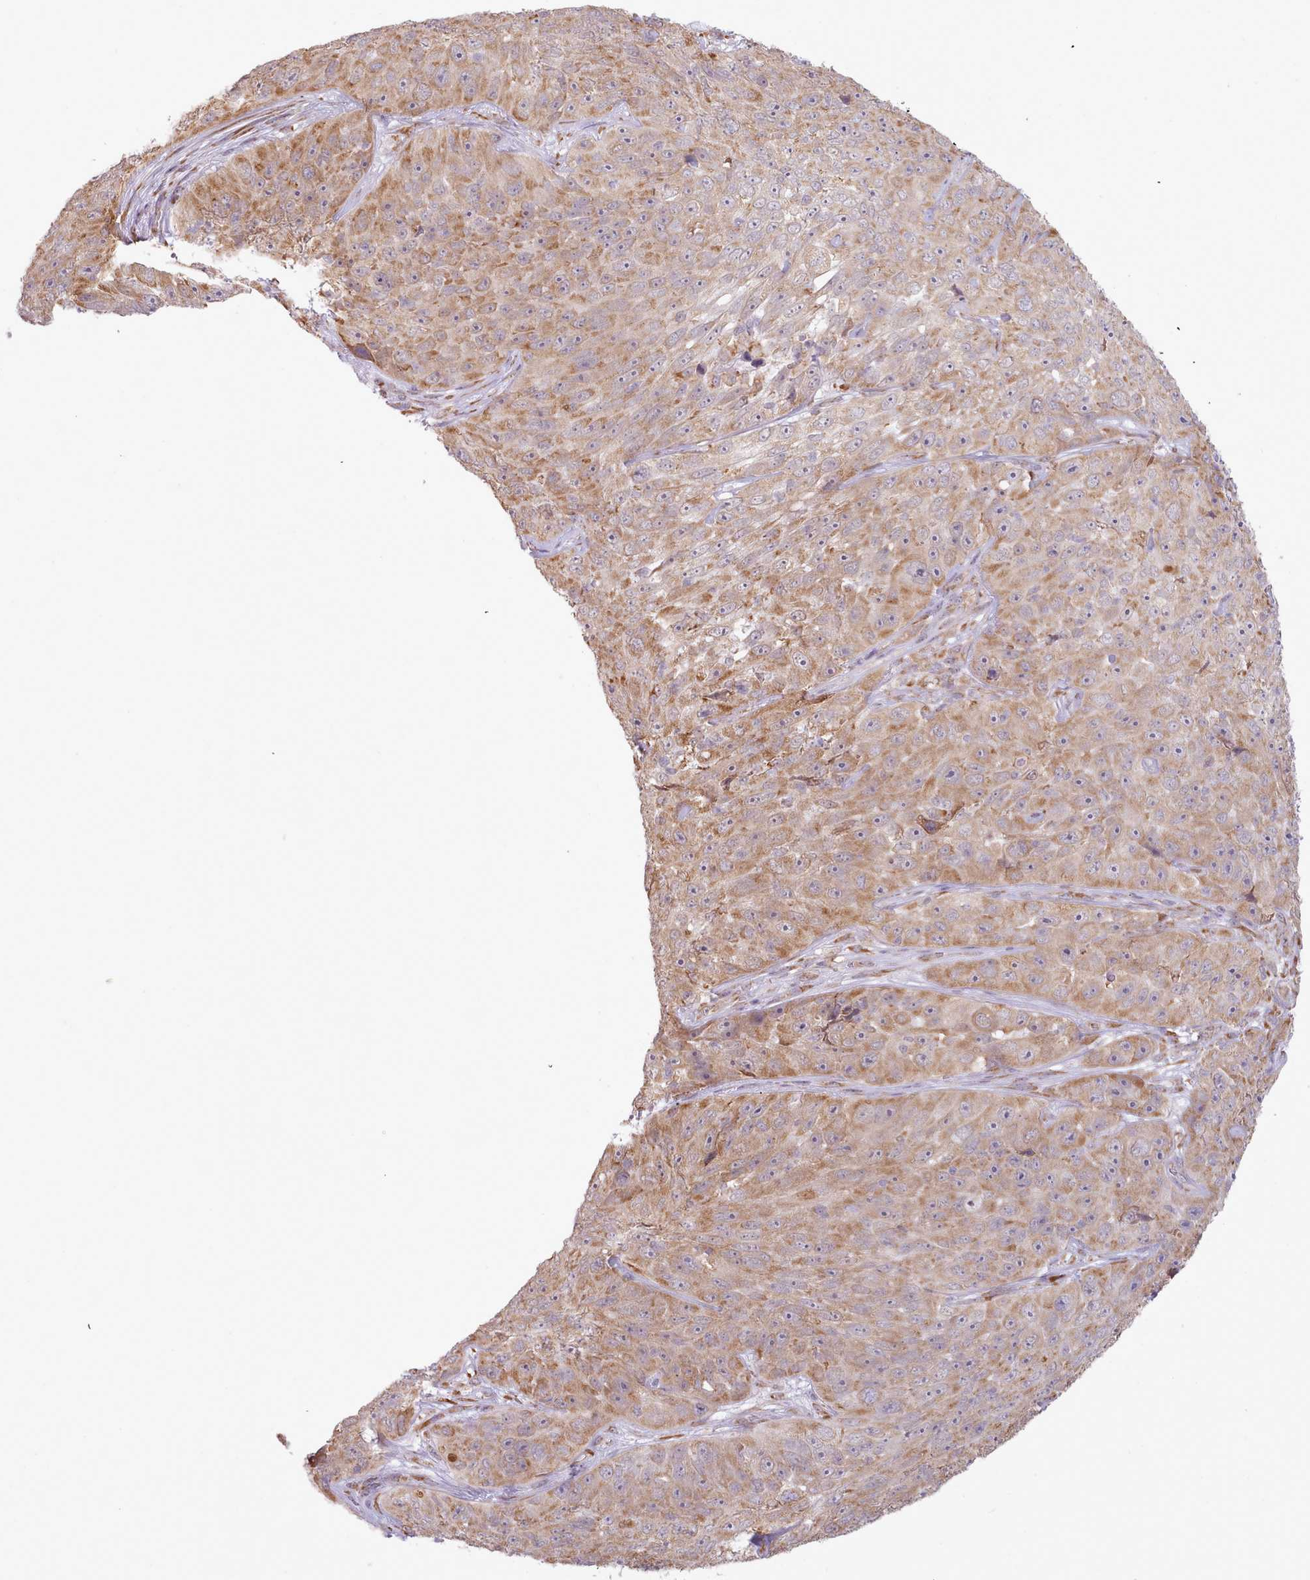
{"staining": {"intensity": "moderate", "quantity": ">75%", "location": "cytoplasmic/membranous"}, "tissue": "skin cancer", "cell_type": "Tumor cells", "image_type": "cancer", "snomed": [{"axis": "morphology", "description": "Squamous cell carcinoma, NOS"}, {"axis": "topography", "description": "Skin"}], "caption": "Immunohistochemistry staining of skin squamous cell carcinoma, which reveals medium levels of moderate cytoplasmic/membranous positivity in about >75% of tumor cells indicating moderate cytoplasmic/membranous protein positivity. The staining was performed using DAB (brown) for protein detection and nuclei were counterstained in hematoxylin (blue).", "gene": "SEC61B", "patient": {"sex": "female", "age": 87}}